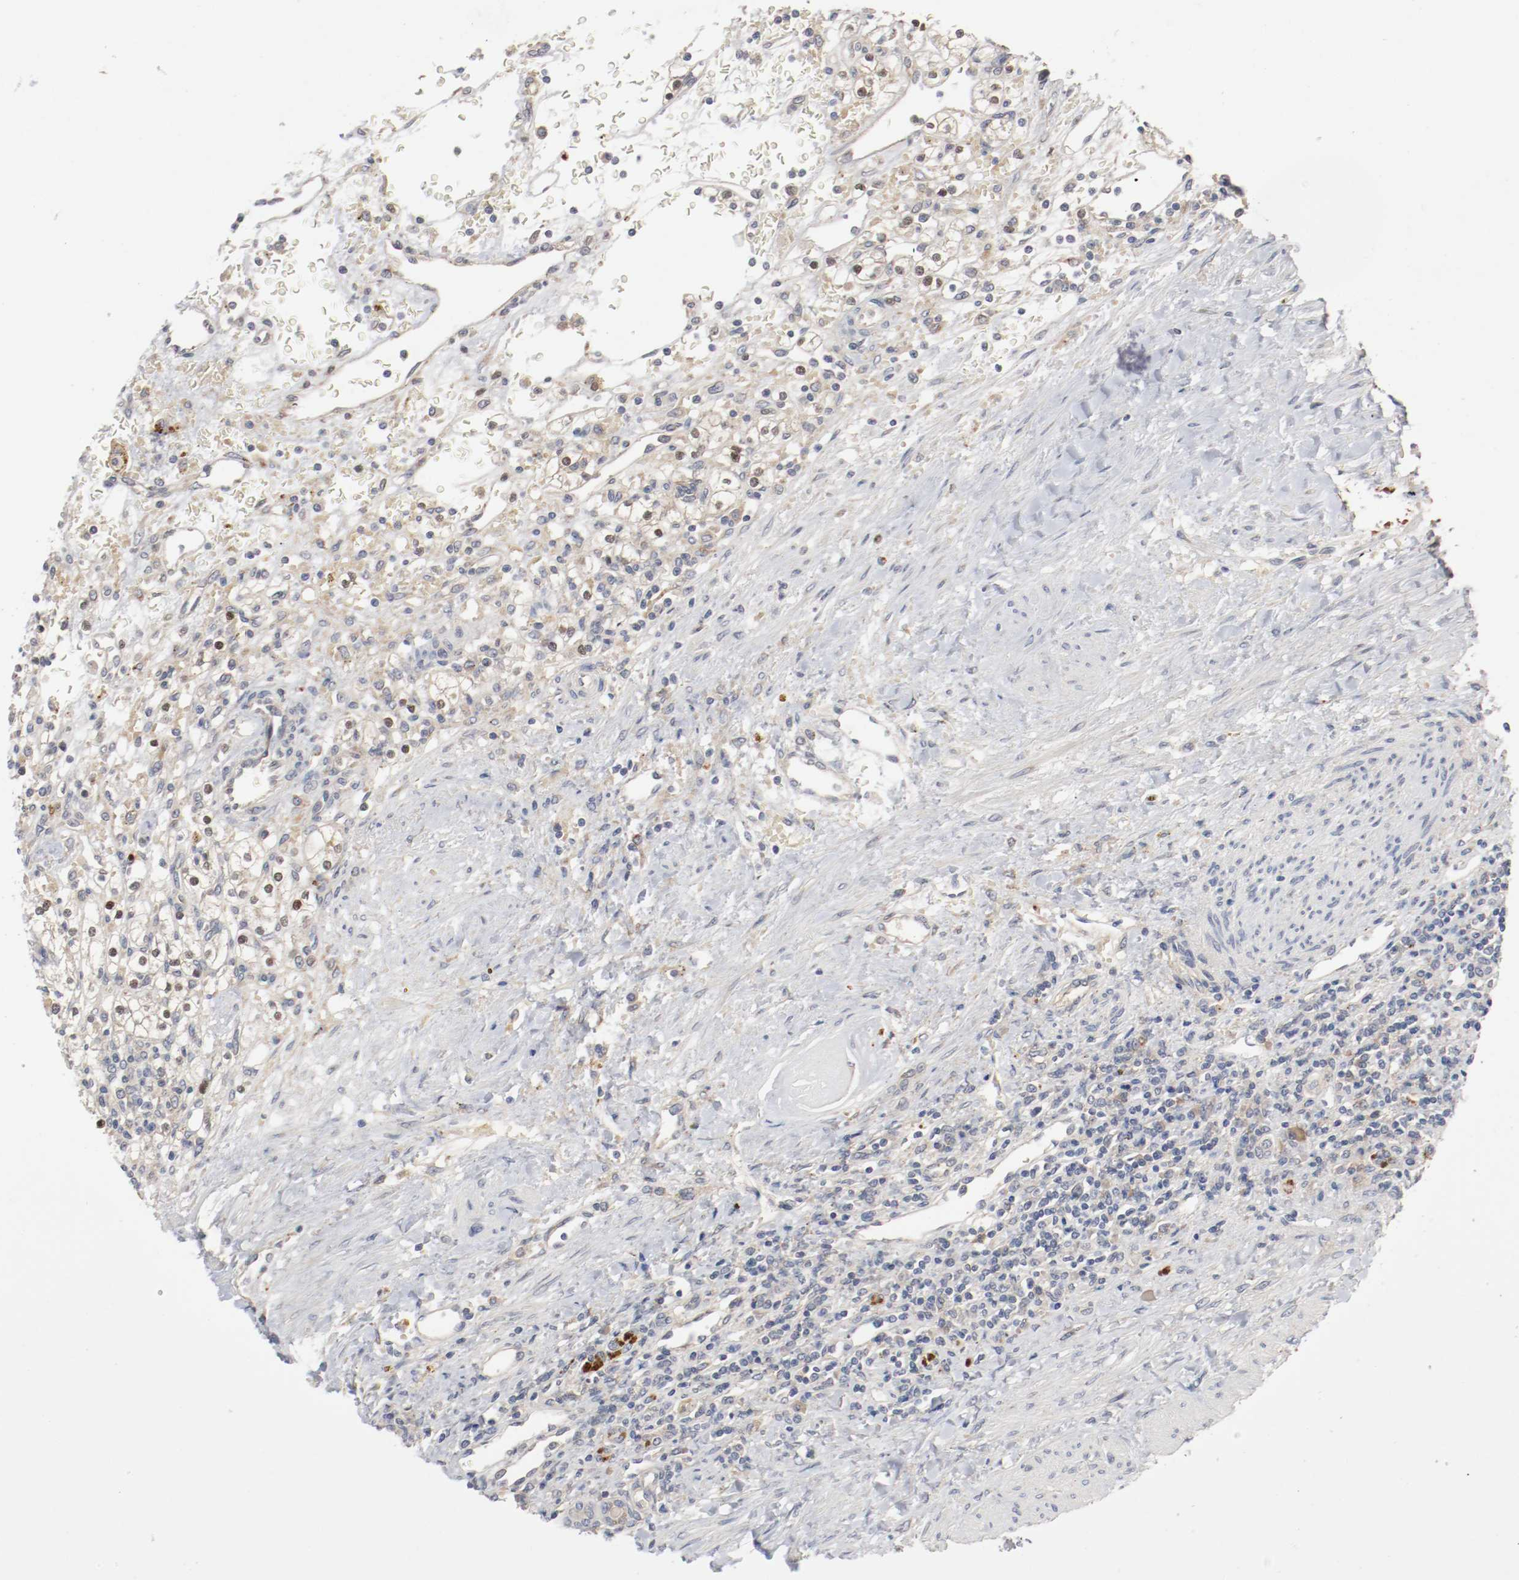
{"staining": {"intensity": "weak", "quantity": ">75%", "location": "cytoplasmic/membranous"}, "tissue": "renal cancer", "cell_type": "Tumor cells", "image_type": "cancer", "snomed": [{"axis": "morphology", "description": "Normal tissue, NOS"}, {"axis": "morphology", "description": "Adenocarcinoma, NOS"}, {"axis": "topography", "description": "Kidney"}], "caption": "A photomicrograph of human renal cancer stained for a protein reveals weak cytoplasmic/membranous brown staining in tumor cells.", "gene": "REN", "patient": {"sex": "female", "age": 55}}